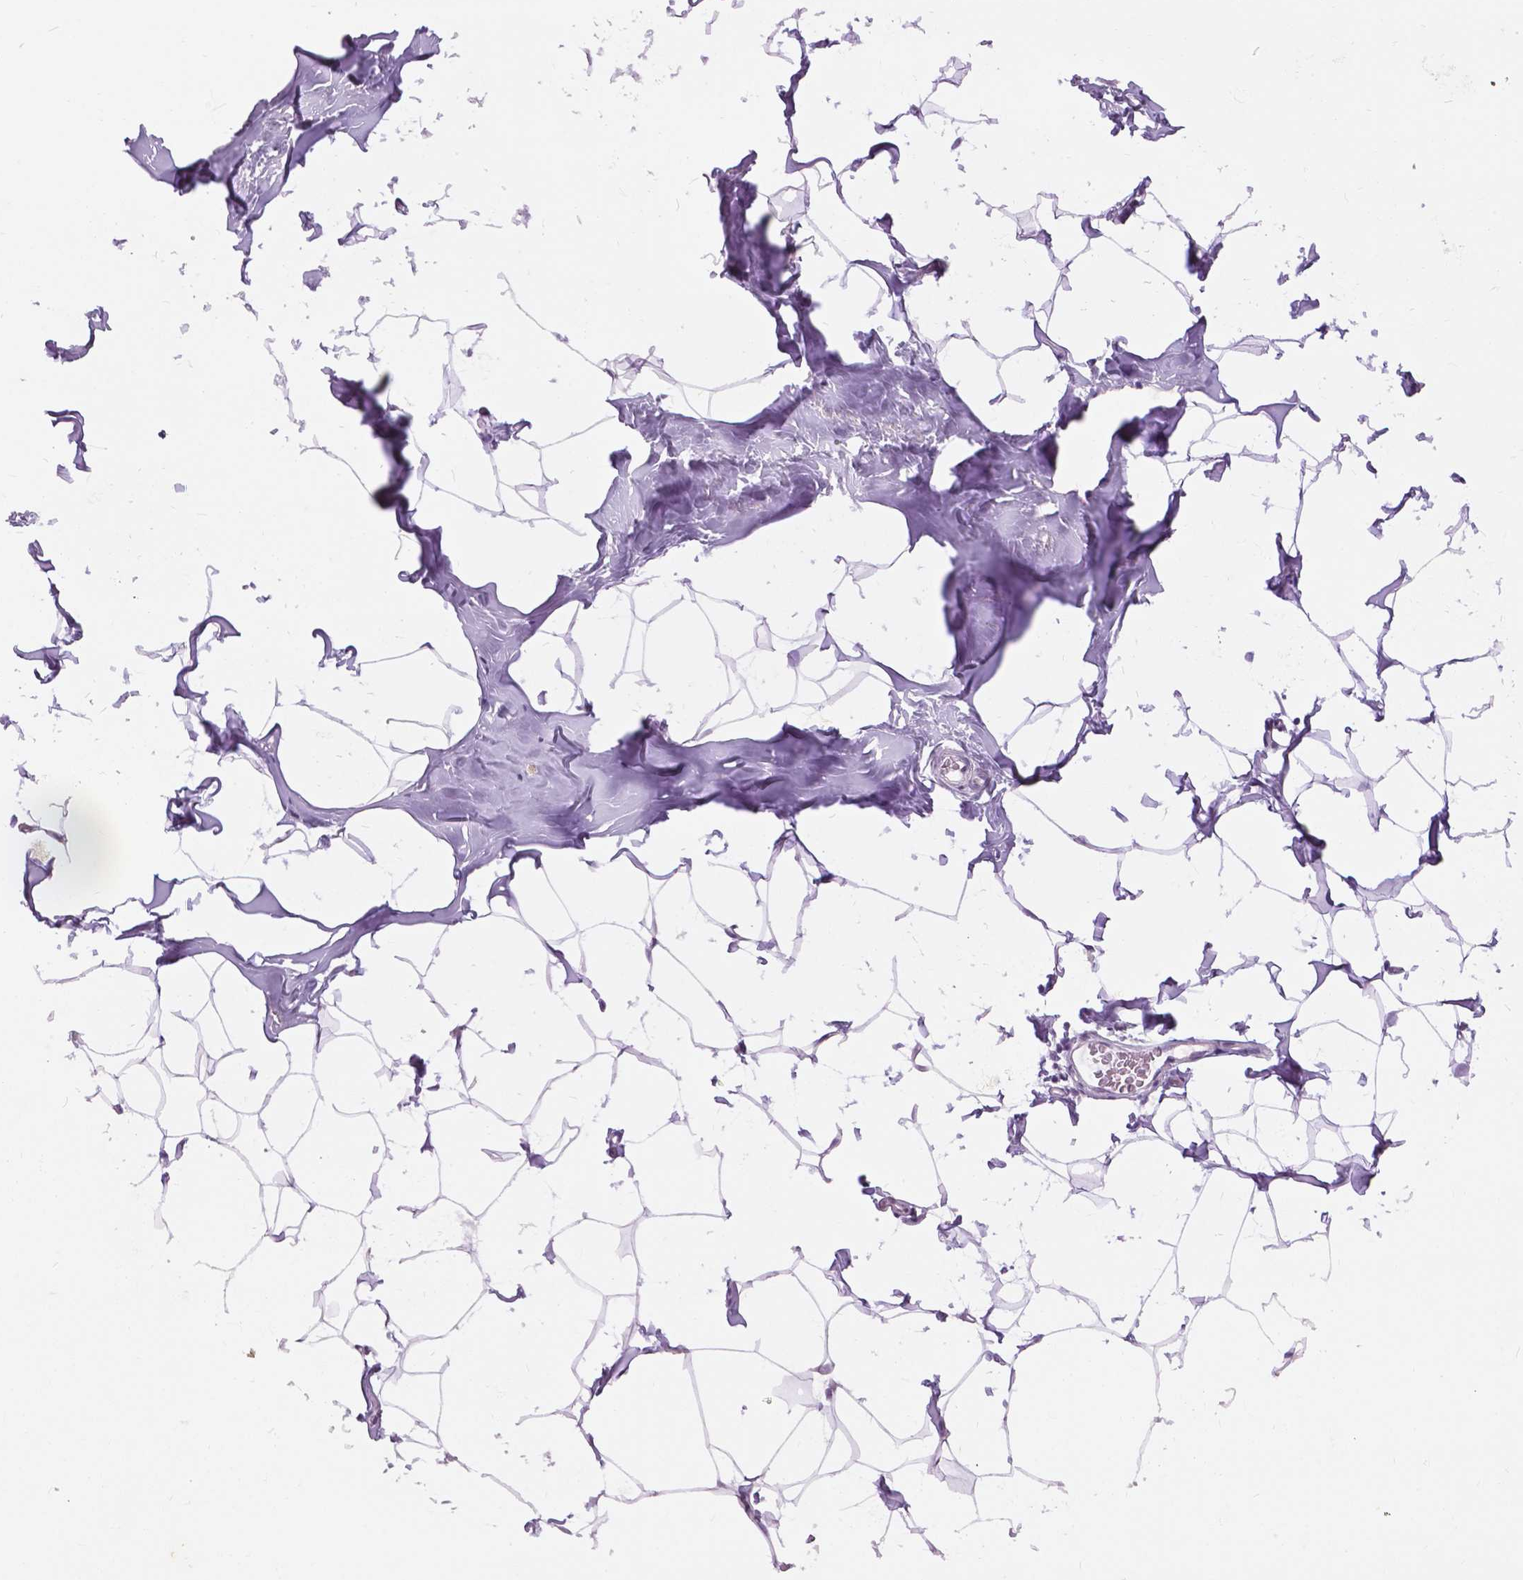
{"staining": {"intensity": "negative", "quantity": "none", "location": "none"}, "tissue": "breast", "cell_type": "Adipocytes", "image_type": "normal", "snomed": [{"axis": "morphology", "description": "Normal tissue, NOS"}, {"axis": "topography", "description": "Breast"}], "caption": "DAB immunohistochemical staining of benign breast reveals no significant positivity in adipocytes. (DAB immunohistochemistry visualized using brightfield microscopy, high magnification).", "gene": "MYOM1", "patient": {"sex": "female", "age": 32}}